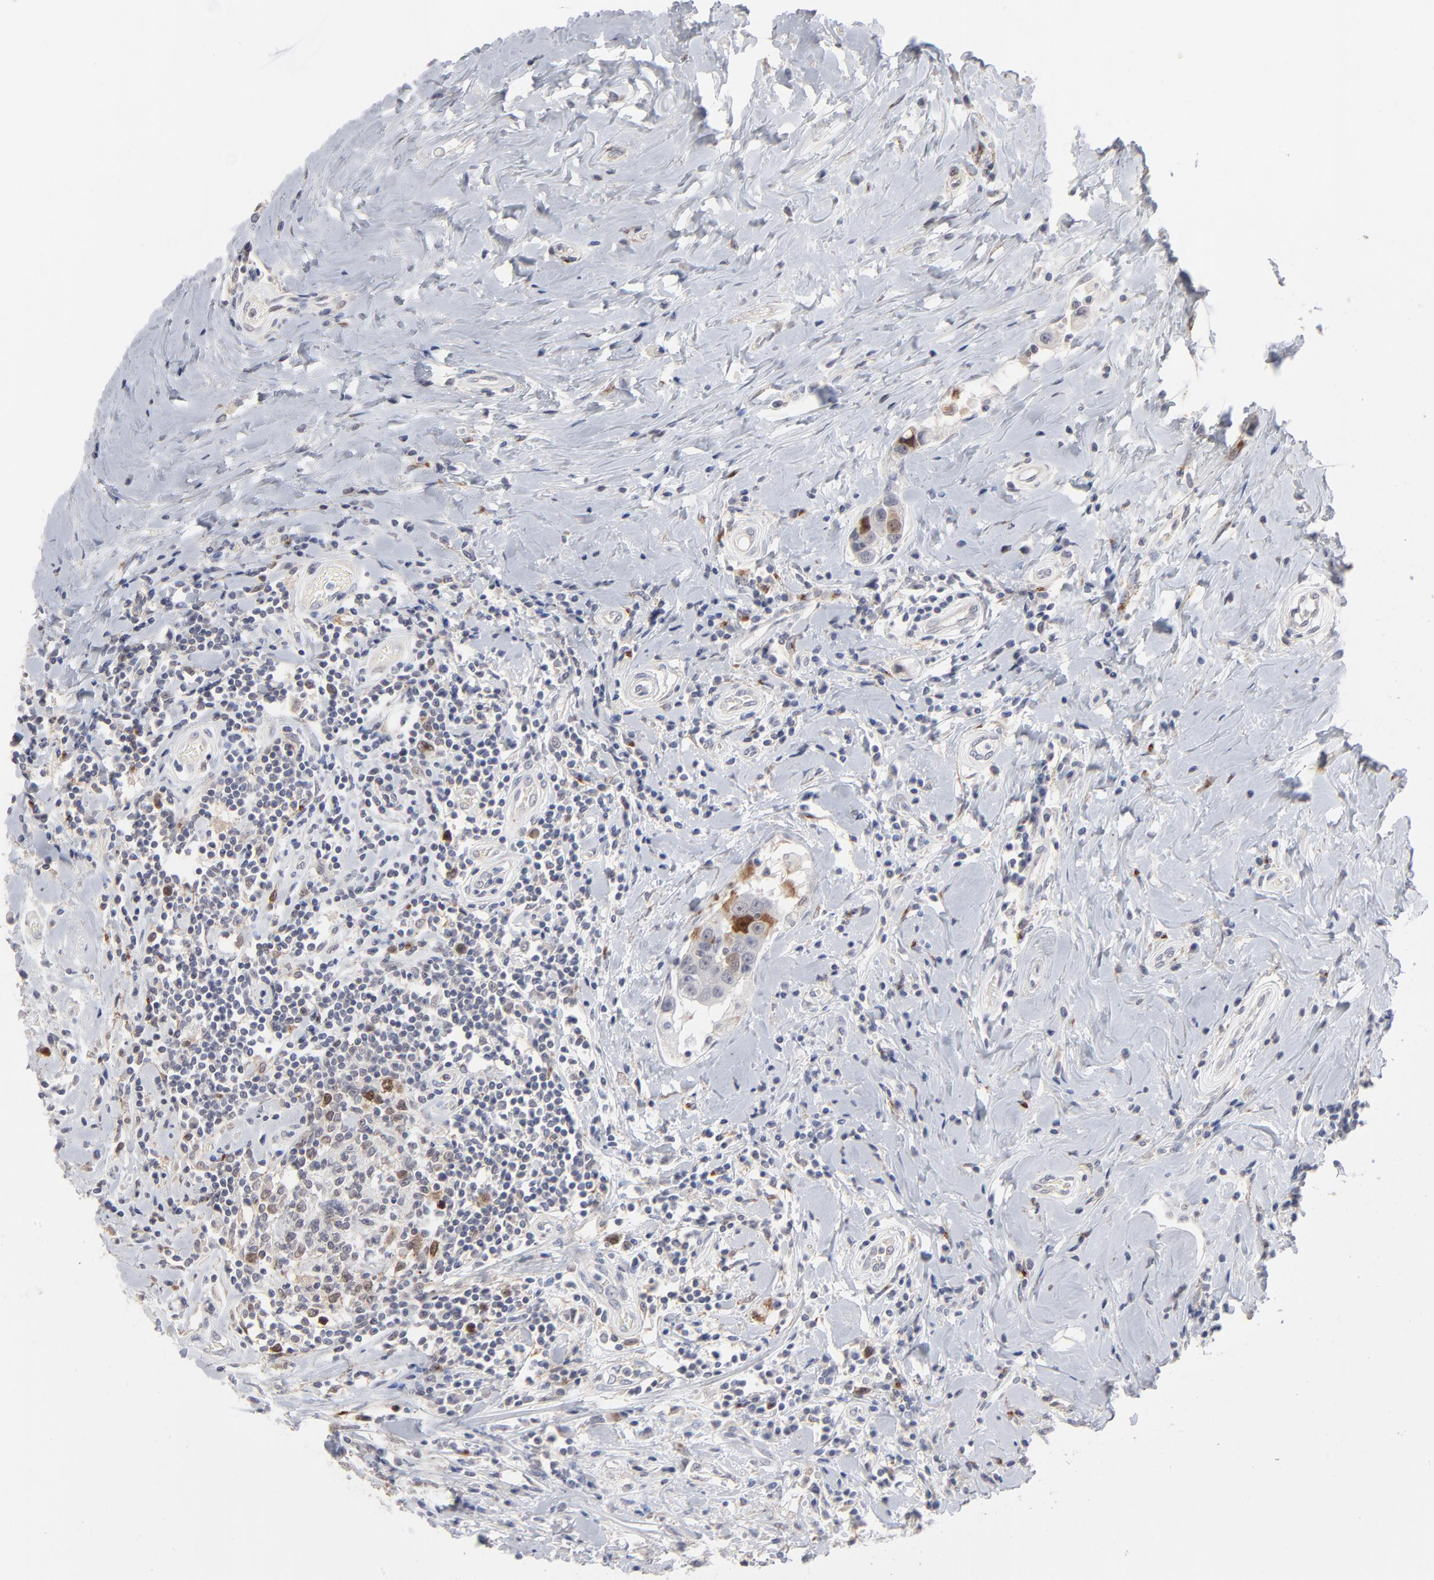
{"staining": {"intensity": "moderate", "quantity": "<25%", "location": "cytoplasmic/membranous,nuclear"}, "tissue": "breast cancer", "cell_type": "Tumor cells", "image_type": "cancer", "snomed": [{"axis": "morphology", "description": "Duct carcinoma"}, {"axis": "topography", "description": "Breast"}], "caption": "The histopathology image exhibits staining of breast cancer (infiltrating ductal carcinoma), revealing moderate cytoplasmic/membranous and nuclear protein positivity (brown color) within tumor cells. Using DAB (3,3'-diaminobenzidine) (brown) and hematoxylin (blue) stains, captured at high magnification using brightfield microscopy.", "gene": "AURKA", "patient": {"sex": "female", "age": 27}}